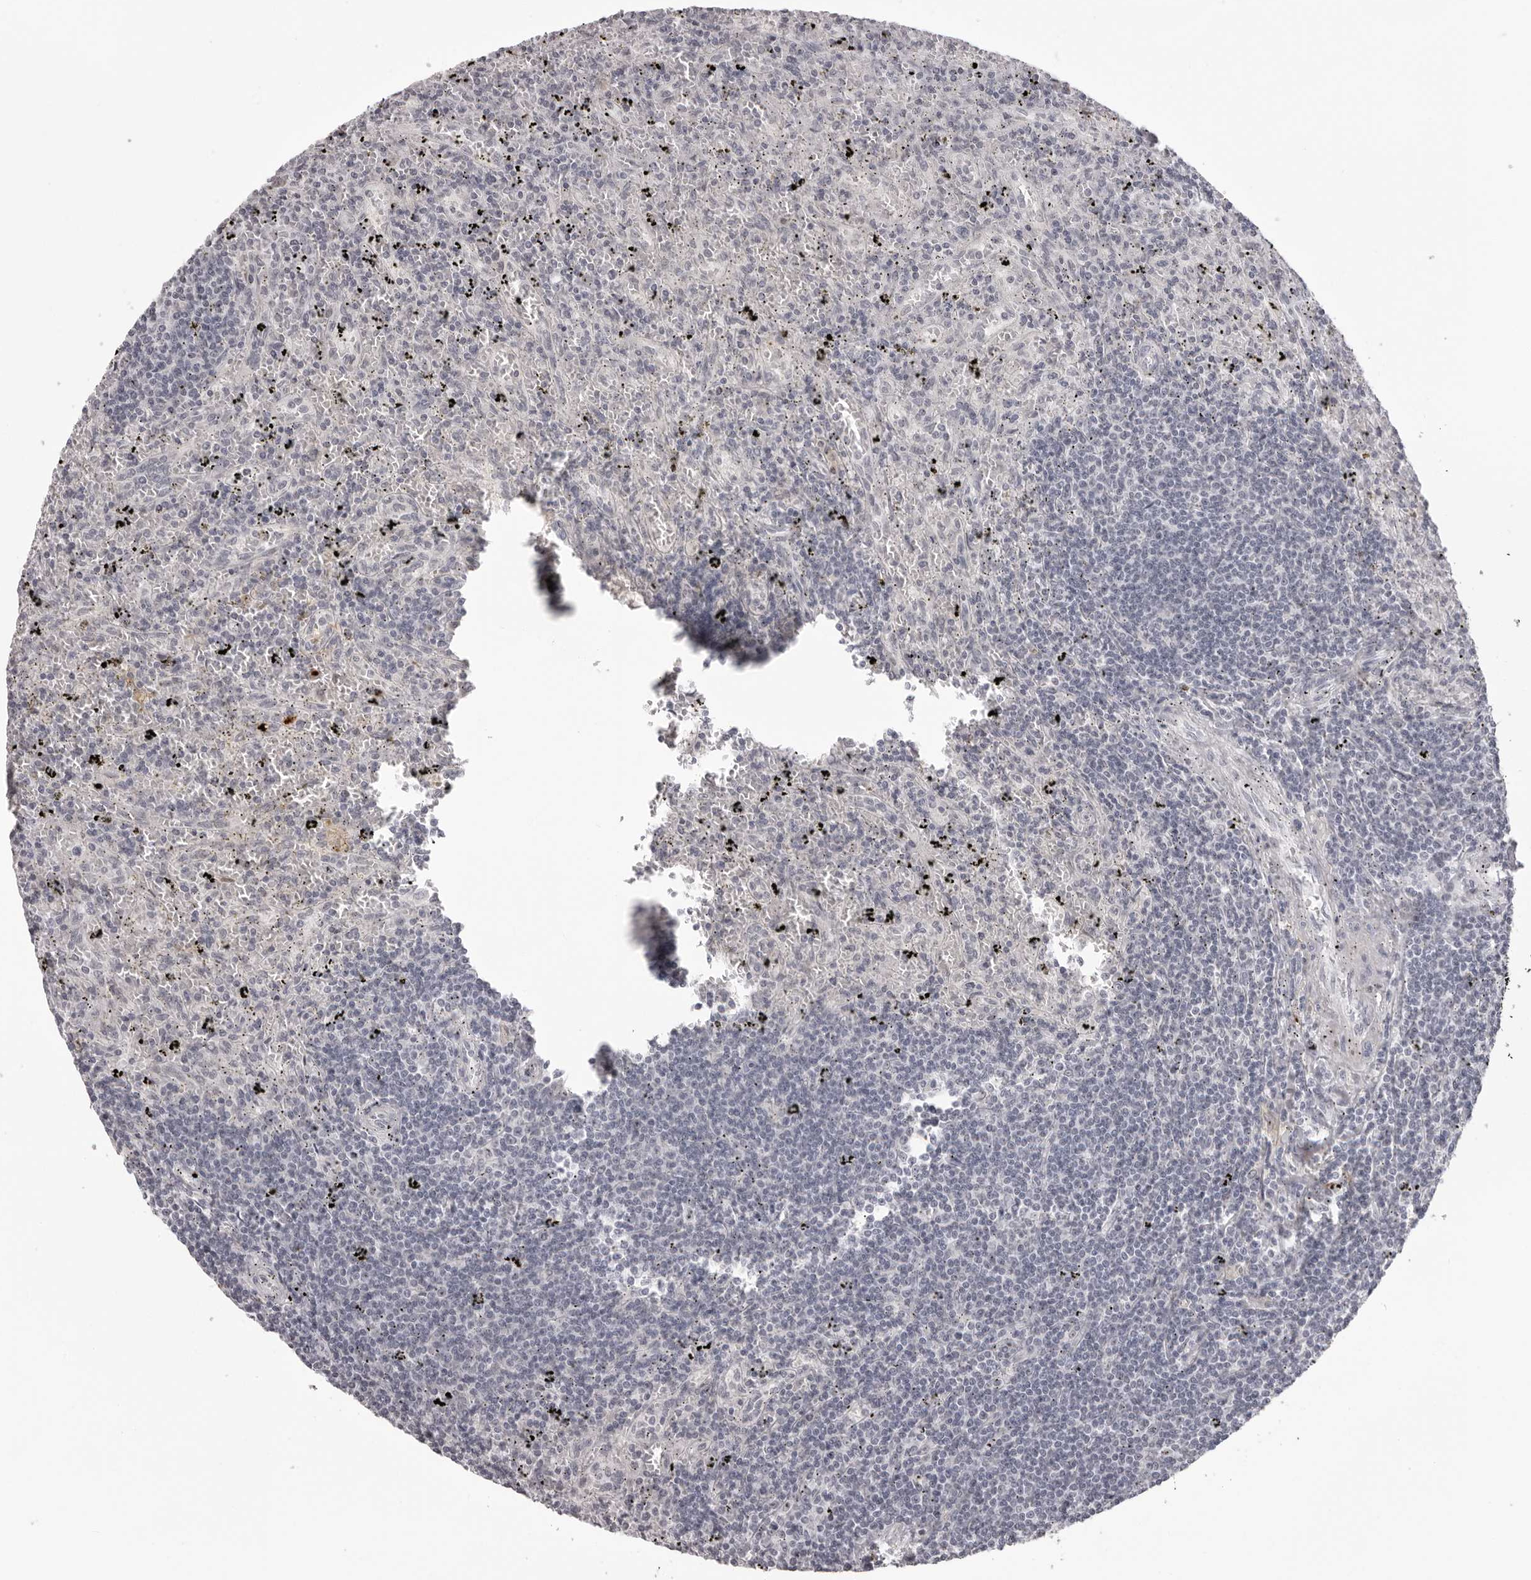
{"staining": {"intensity": "moderate", "quantity": "<25%", "location": "nuclear"}, "tissue": "lymphoma", "cell_type": "Tumor cells", "image_type": "cancer", "snomed": [{"axis": "morphology", "description": "Malignant lymphoma, non-Hodgkin's type, Low grade"}, {"axis": "topography", "description": "Spleen"}], "caption": "Human lymphoma stained with a protein marker demonstrates moderate staining in tumor cells.", "gene": "HELZ", "patient": {"sex": "male", "age": 76}}